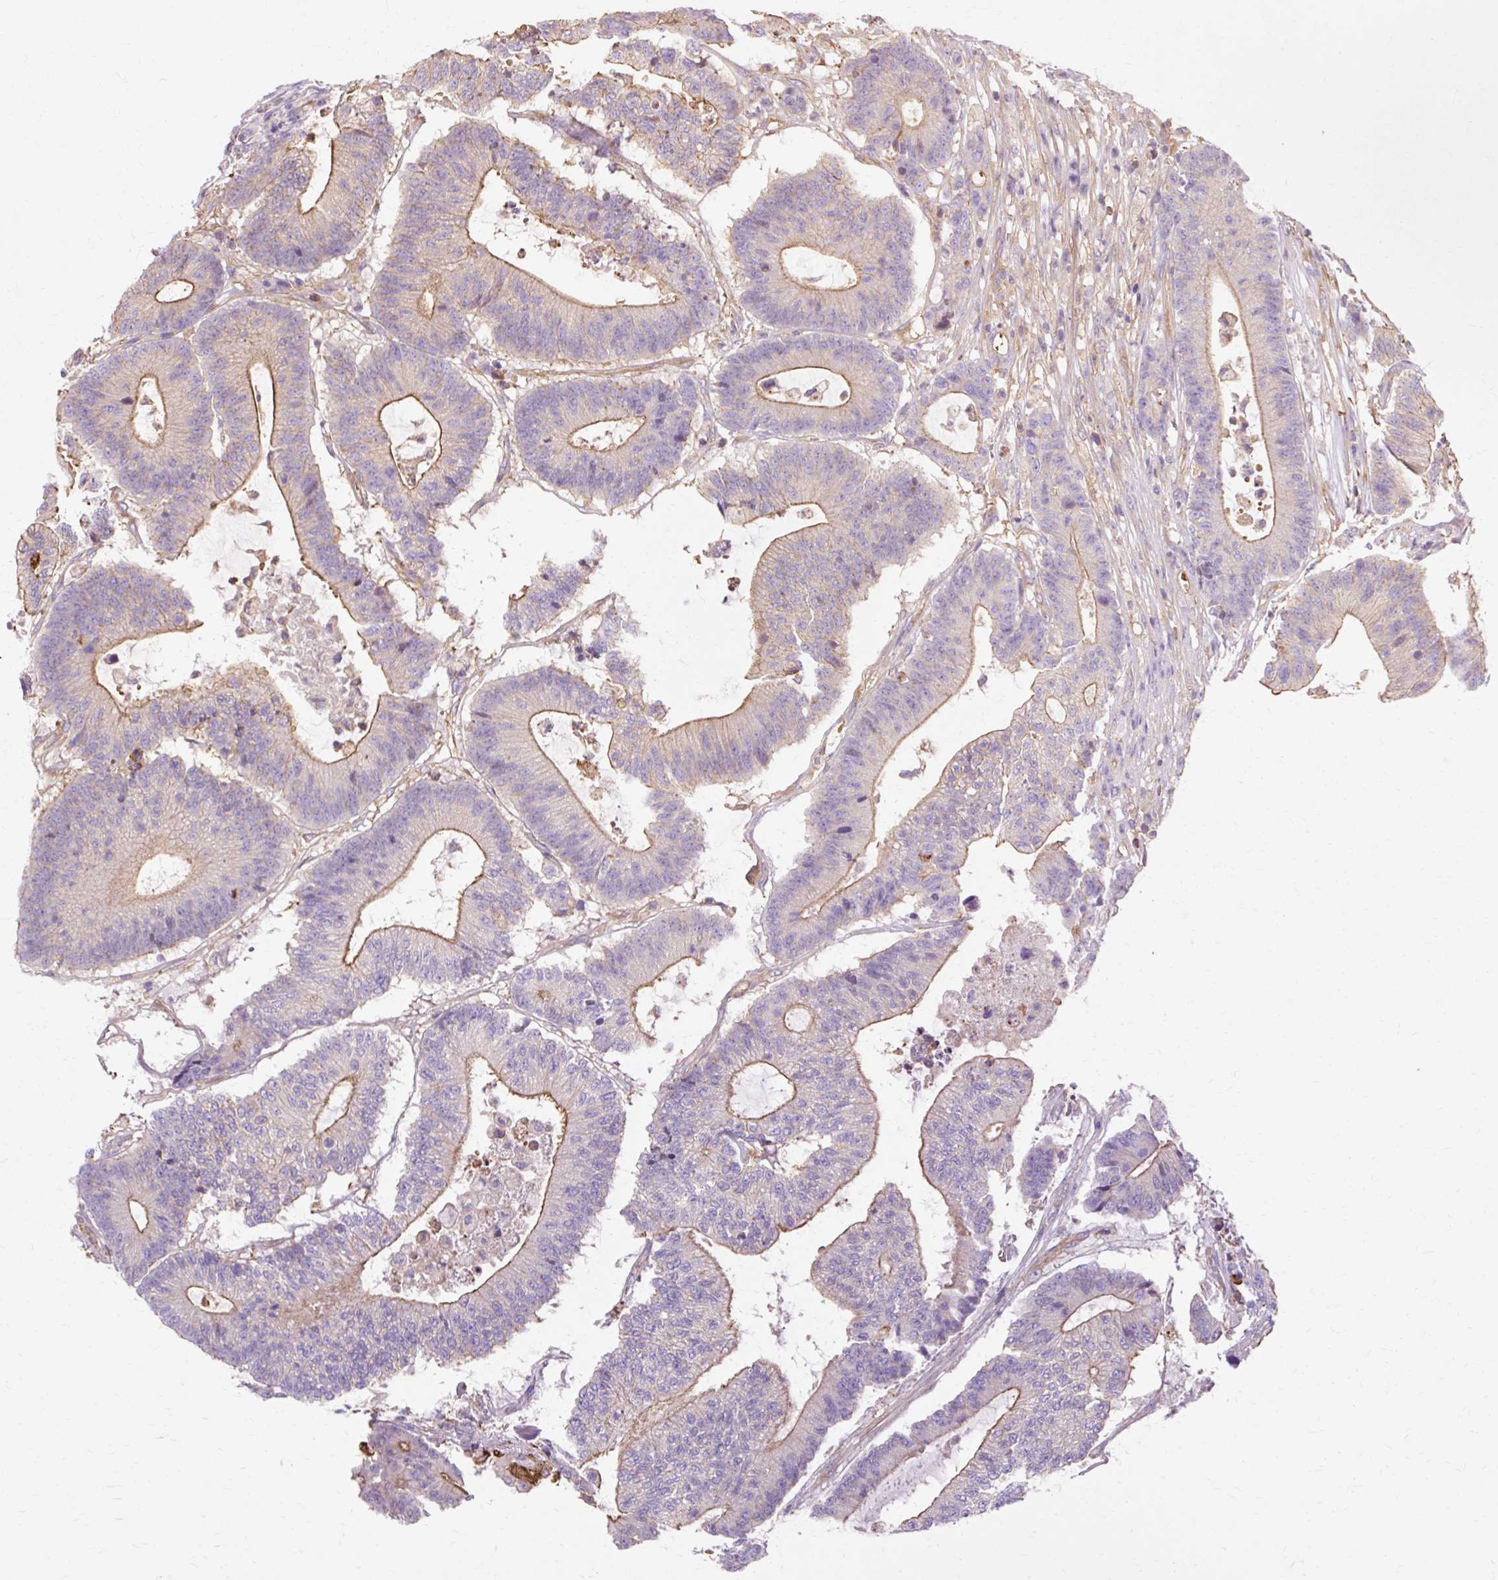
{"staining": {"intensity": "moderate", "quantity": "25%-75%", "location": "cytoplasmic/membranous"}, "tissue": "colorectal cancer", "cell_type": "Tumor cells", "image_type": "cancer", "snomed": [{"axis": "morphology", "description": "Adenocarcinoma, NOS"}, {"axis": "topography", "description": "Colon"}], "caption": "A brown stain shows moderate cytoplasmic/membranous positivity of a protein in human colorectal cancer (adenocarcinoma) tumor cells.", "gene": "TBC1D2B", "patient": {"sex": "female", "age": 84}}